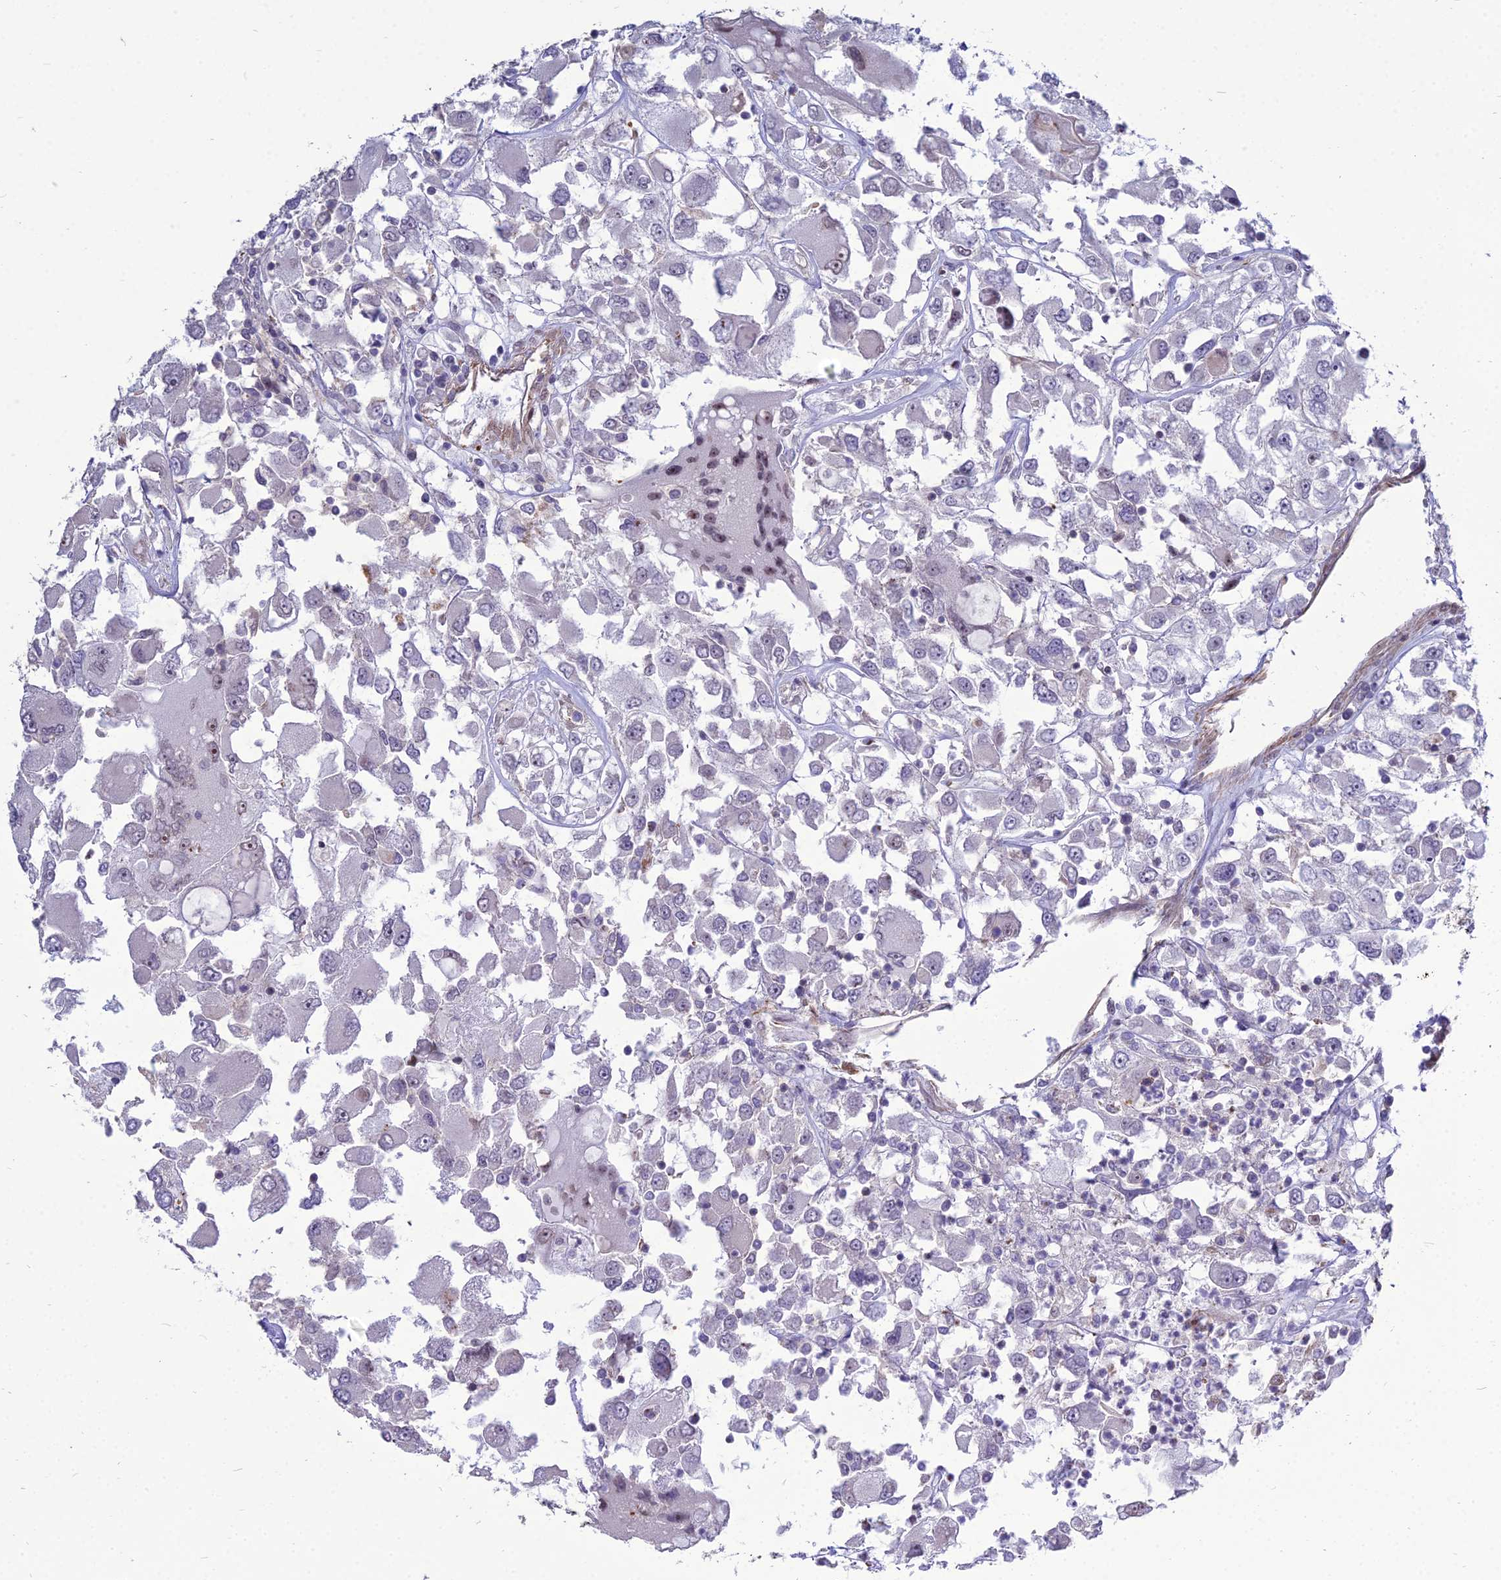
{"staining": {"intensity": "negative", "quantity": "none", "location": "none"}, "tissue": "renal cancer", "cell_type": "Tumor cells", "image_type": "cancer", "snomed": [{"axis": "morphology", "description": "Adenocarcinoma, NOS"}, {"axis": "topography", "description": "Kidney"}], "caption": "Immunohistochemical staining of renal cancer (adenocarcinoma) displays no significant positivity in tumor cells.", "gene": "TSPYL2", "patient": {"sex": "female", "age": 52}}